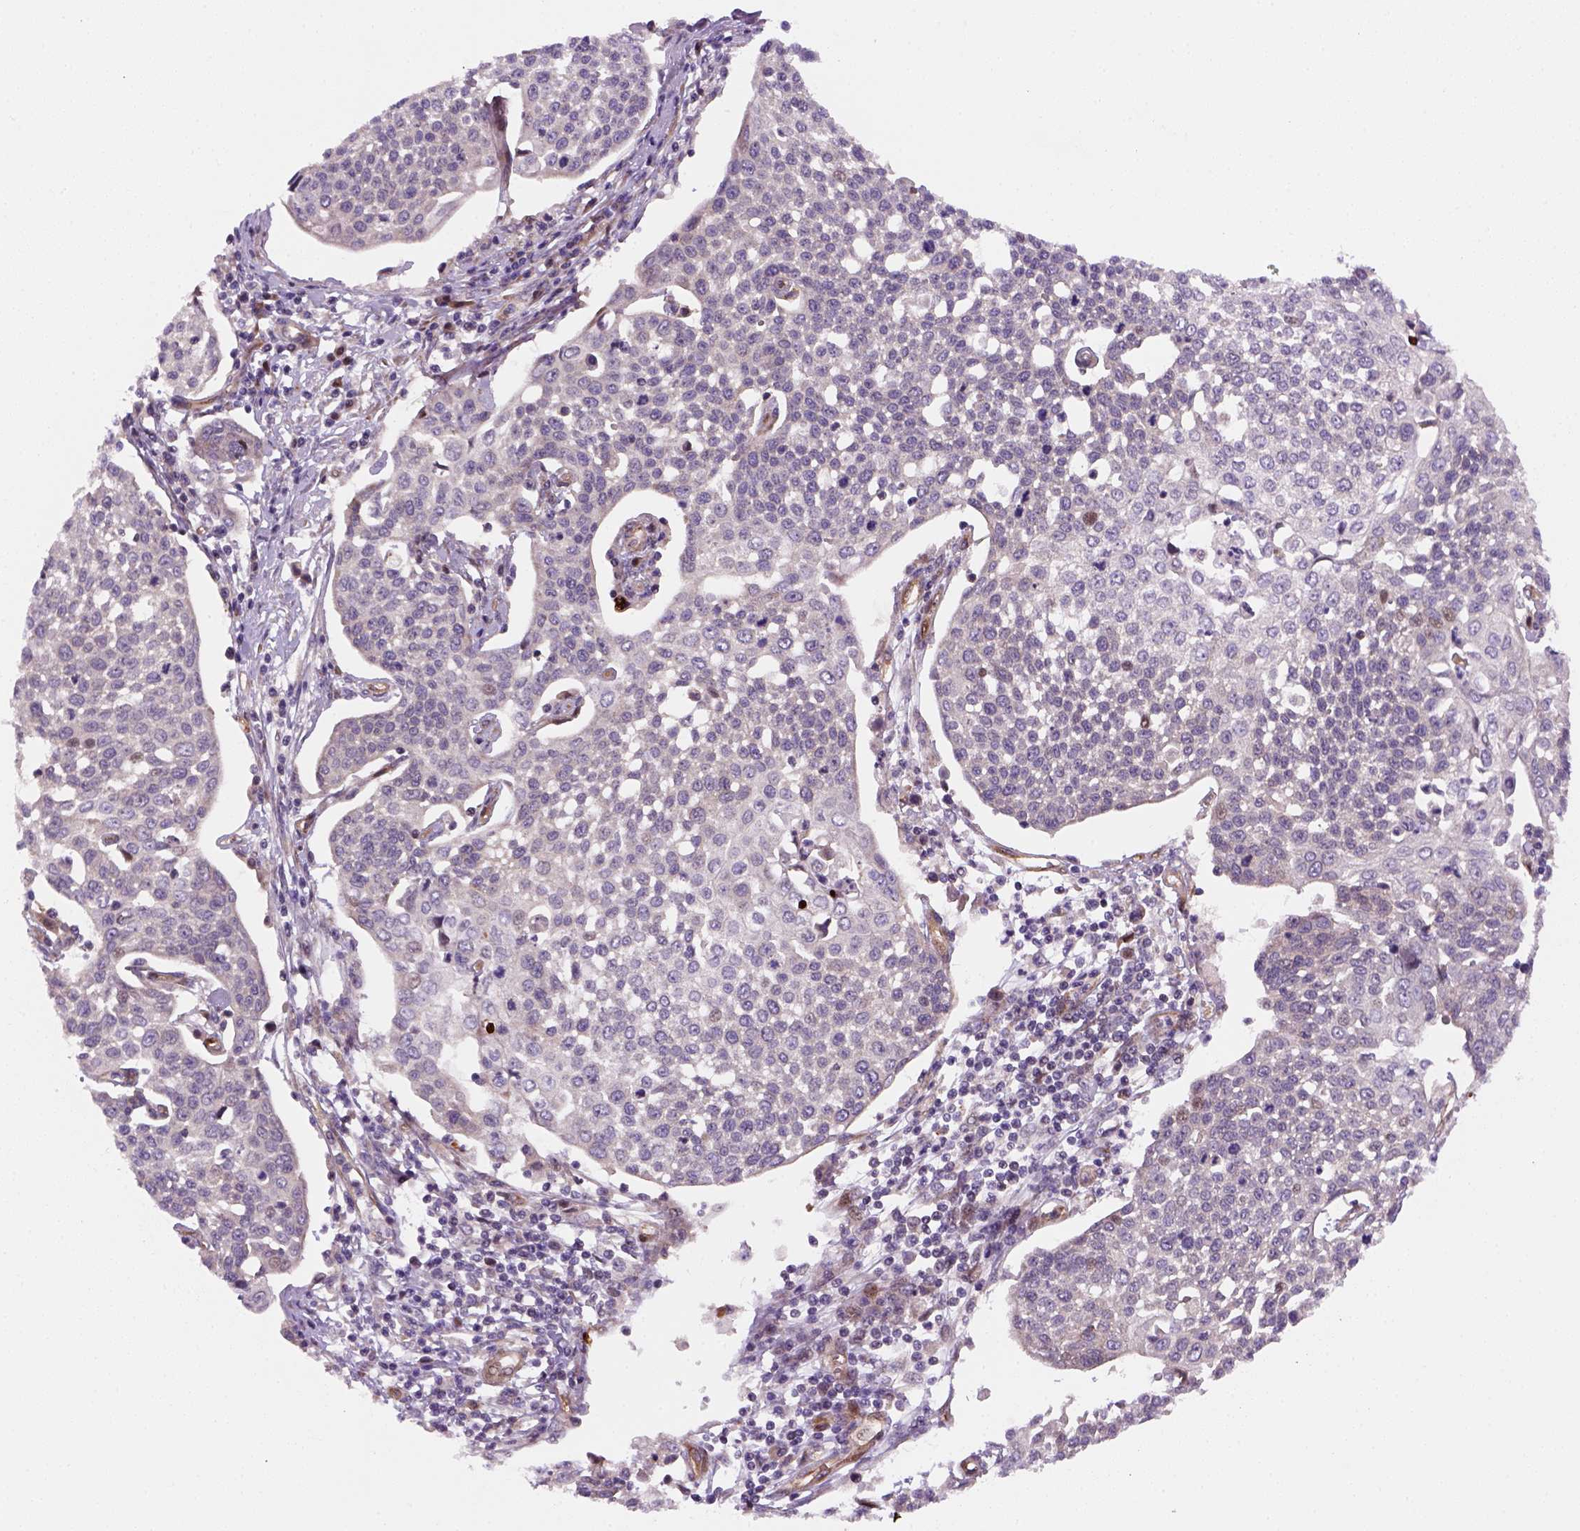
{"staining": {"intensity": "negative", "quantity": "none", "location": "none"}, "tissue": "cervical cancer", "cell_type": "Tumor cells", "image_type": "cancer", "snomed": [{"axis": "morphology", "description": "Squamous cell carcinoma, NOS"}, {"axis": "topography", "description": "Cervix"}], "caption": "Immunohistochemistry of cervical cancer (squamous cell carcinoma) exhibits no expression in tumor cells.", "gene": "VSTM5", "patient": {"sex": "female", "age": 34}}